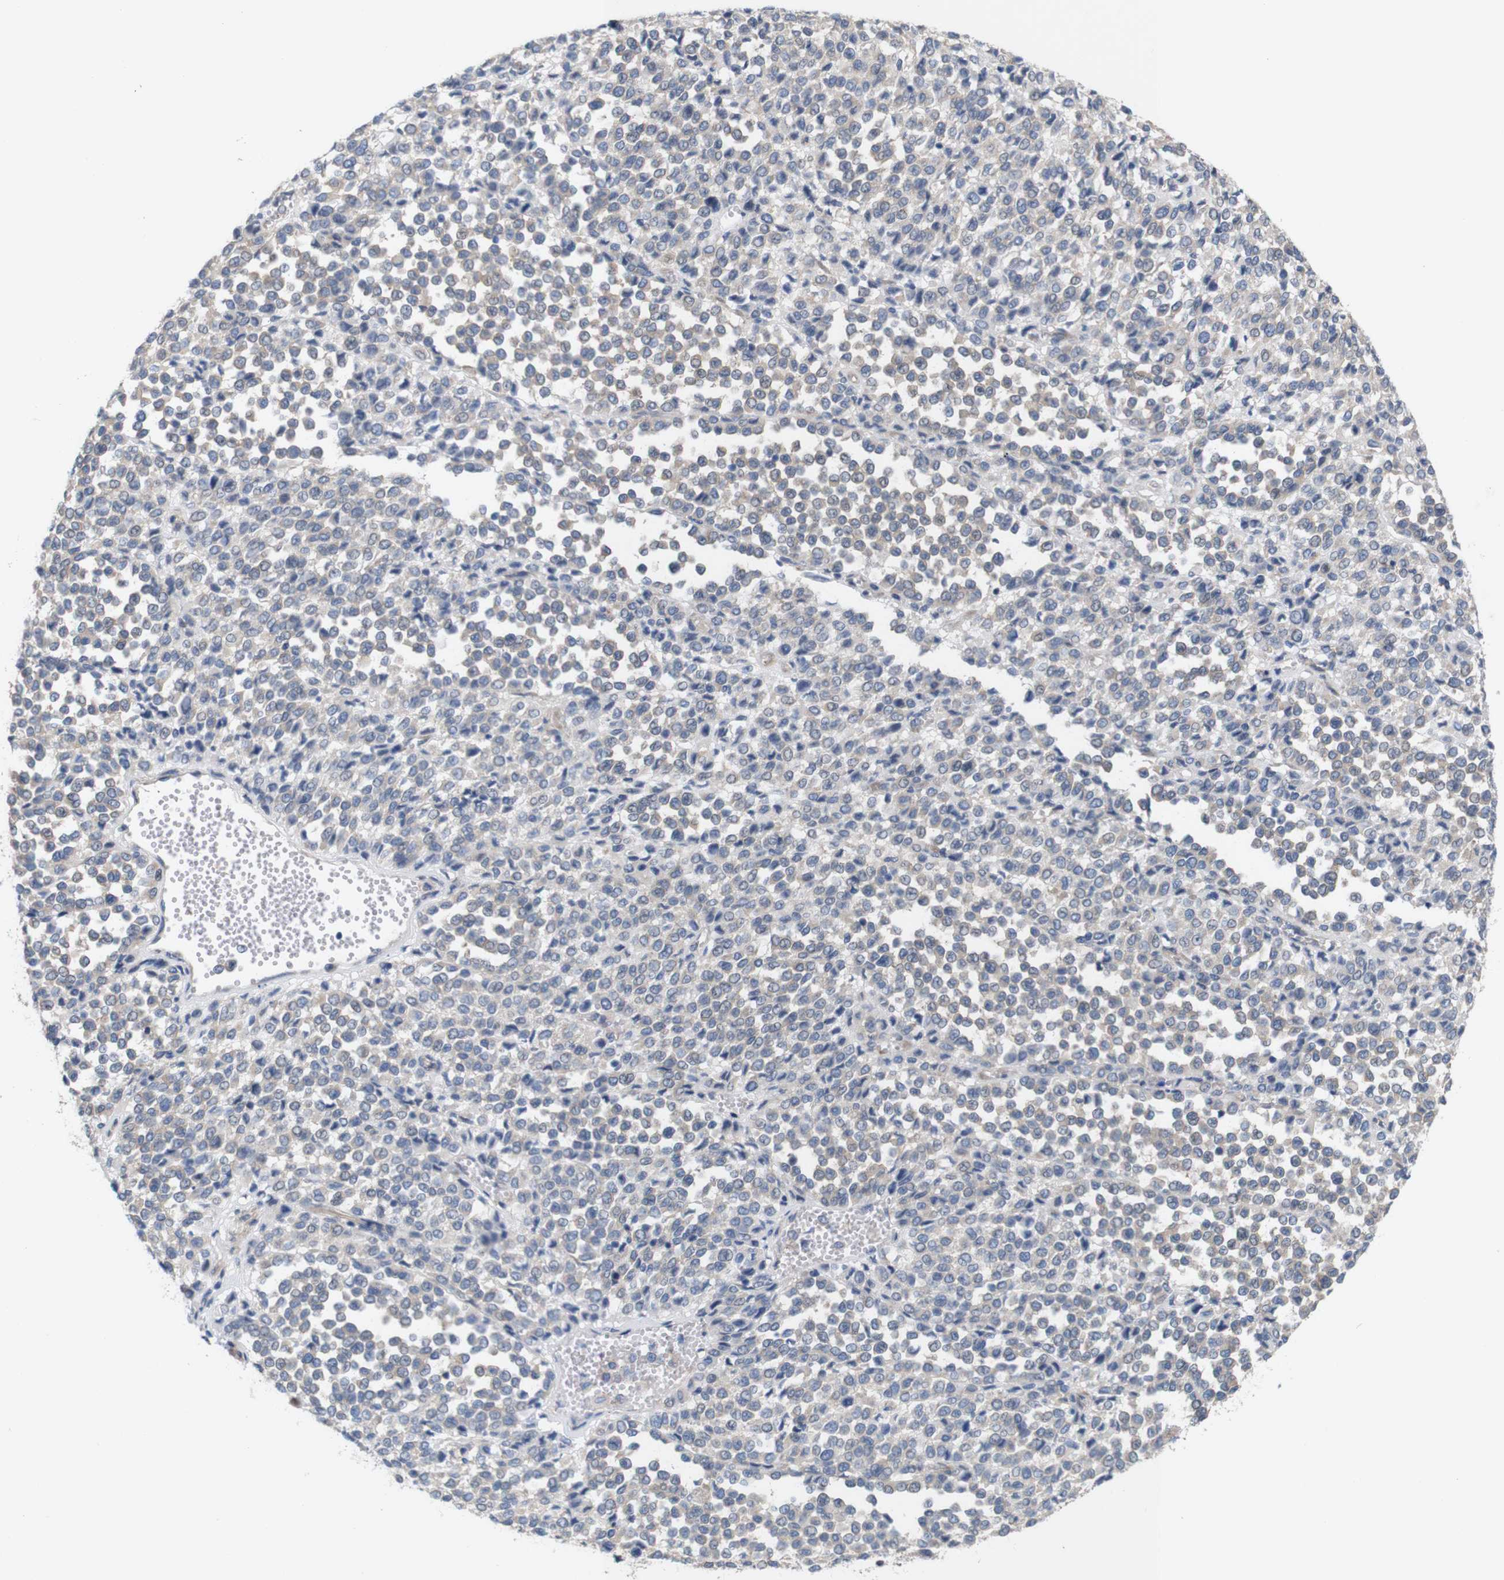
{"staining": {"intensity": "negative", "quantity": "none", "location": "none"}, "tissue": "melanoma", "cell_type": "Tumor cells", "image_type": "cancer", "snomed": [{"axis": "morphology", "description": "Malignant melanoma, Metastatic site"}, {"axis": "topography", "description": "Pancreas"}], "caption": "Tumor cells are negative for protein expression in human malignant melanoma (metastatic site). Brightfield microscopy of IHC stained with DAB (brown) and hematoxylin (blue), captured at high magnification.", "gene": "MYEOV", "patient": {"sex": "female", "age": 30}}